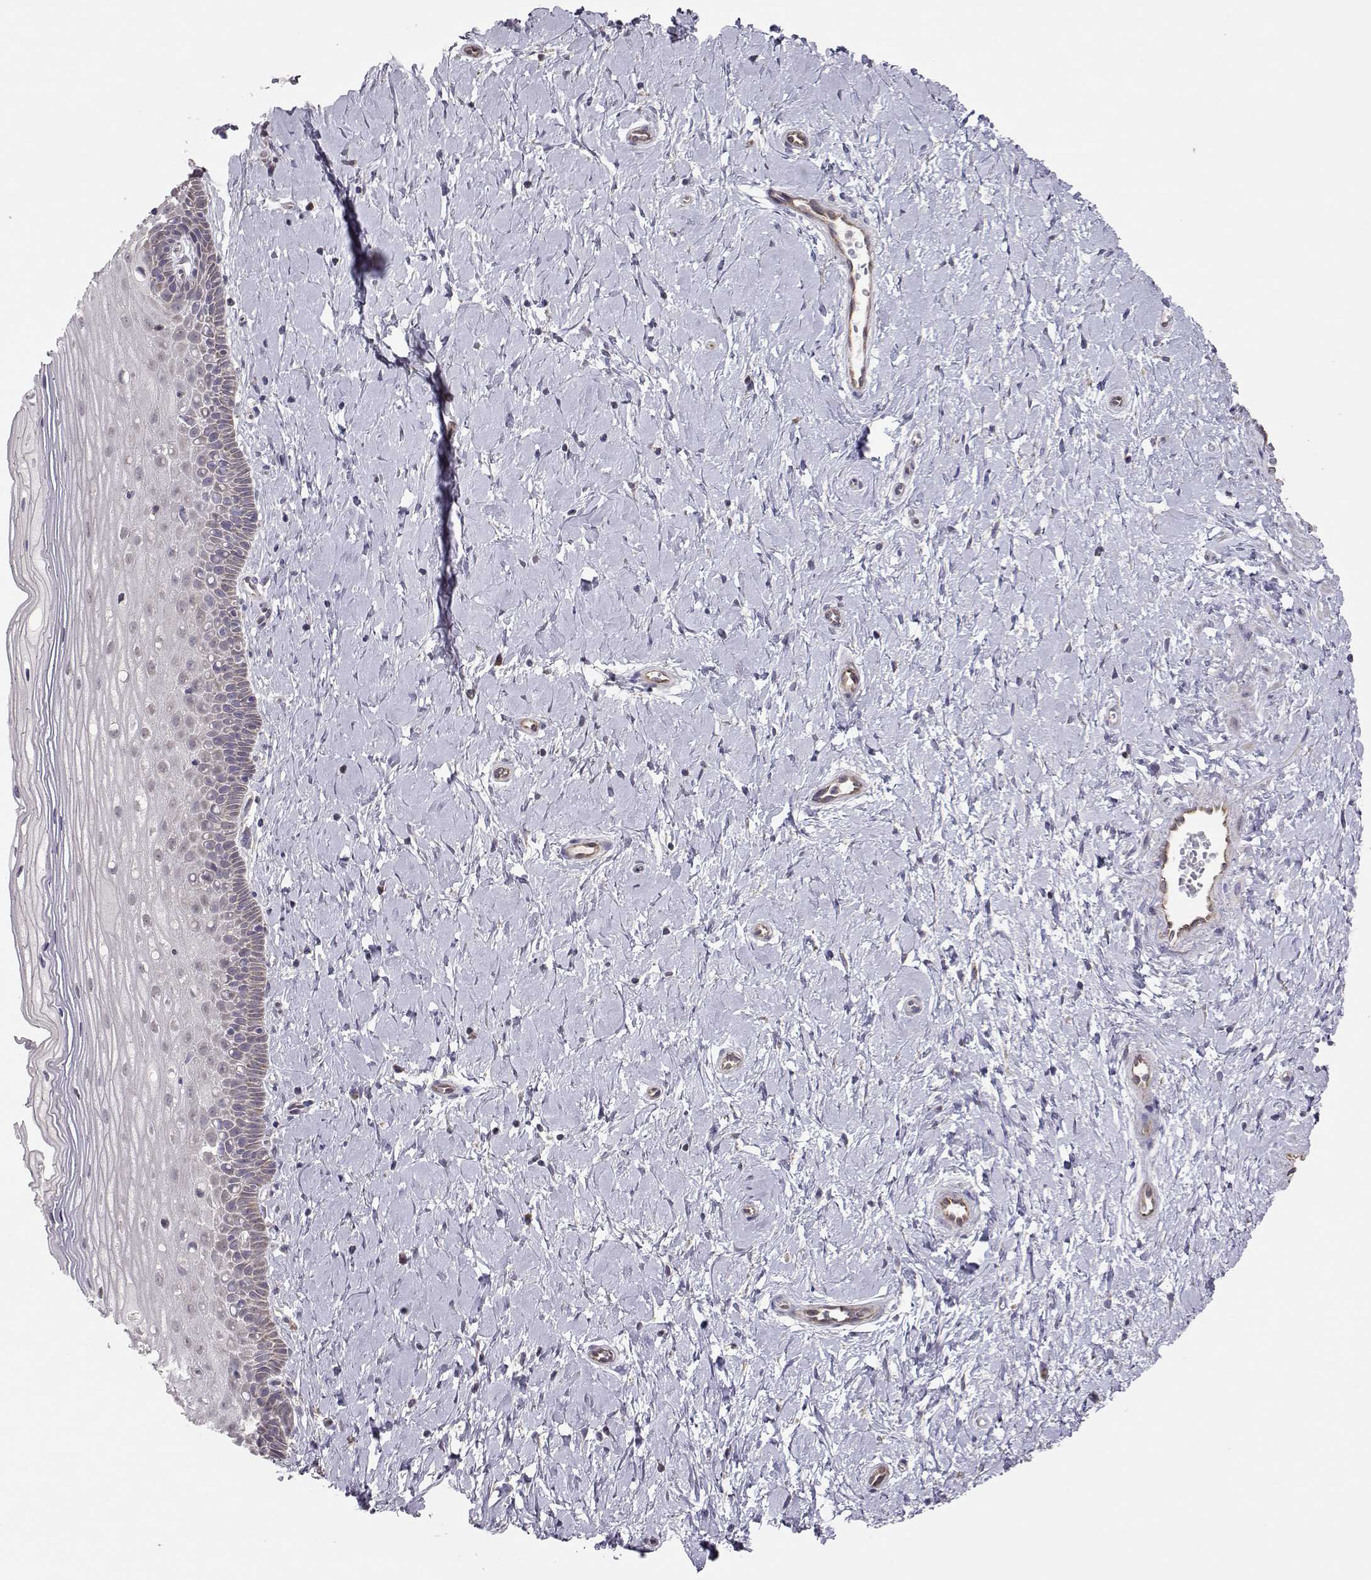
{"staining": {"intensity": "negative", "quantity": "none", "location": "none"}, "tissue": "cervix", "cell_type": "Glandular cells", "image_type": "normal", "snomed": [{"axis": "morphology", "description": "Normal tissue, NOS"}, {"axis": "topography", "description": "Cervix"}], "caption": "IHC photomicrograph of normal human cervix stained for a protein (brown), which reveals no positivity in glandular cells.", "gene": "NCAM2", "patient": {"sex": "female", "age": 37}}